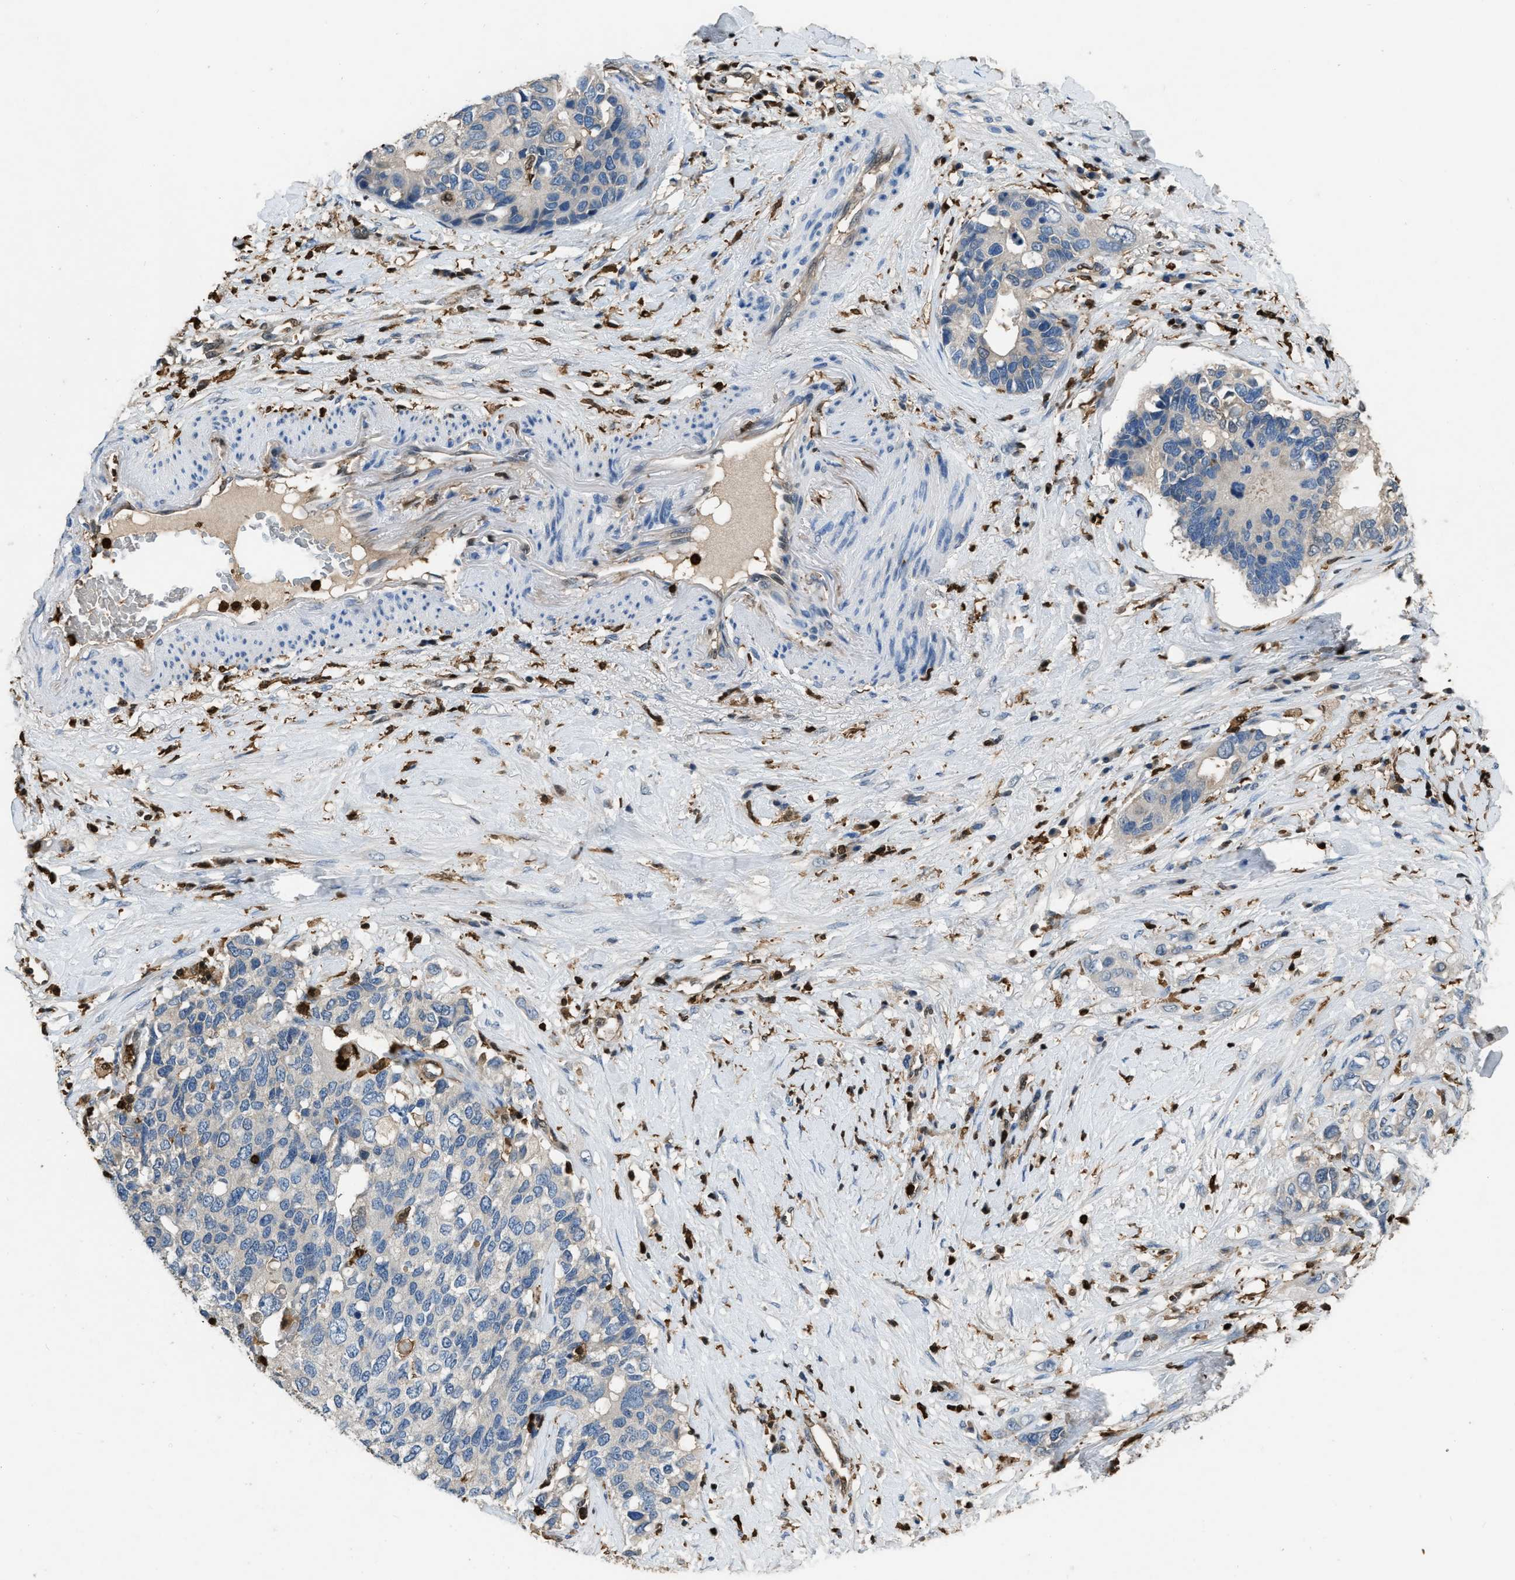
{"staining": {"intensity": "negative", "quantity": "none", "location": "none"}, "tissue": "pancreatic cancer", "cell_type": "Tumor cells", "image_type": "cancer", "snomed": [{"axis": "morphology", "description": "Adenocarcinoma, NOS"}, {"axis": "topography", "description": "Pancreas"}], "caption": "Adenocarcinoma (pancreatic) was stained to show a protein in brown. There is no significant positivity in tumor cells. (Immunohistochemistry, brightfield microscopy, high magnification).", "gene": "ARHGDIB", "patient": {"sex": "female", "age": 56}}